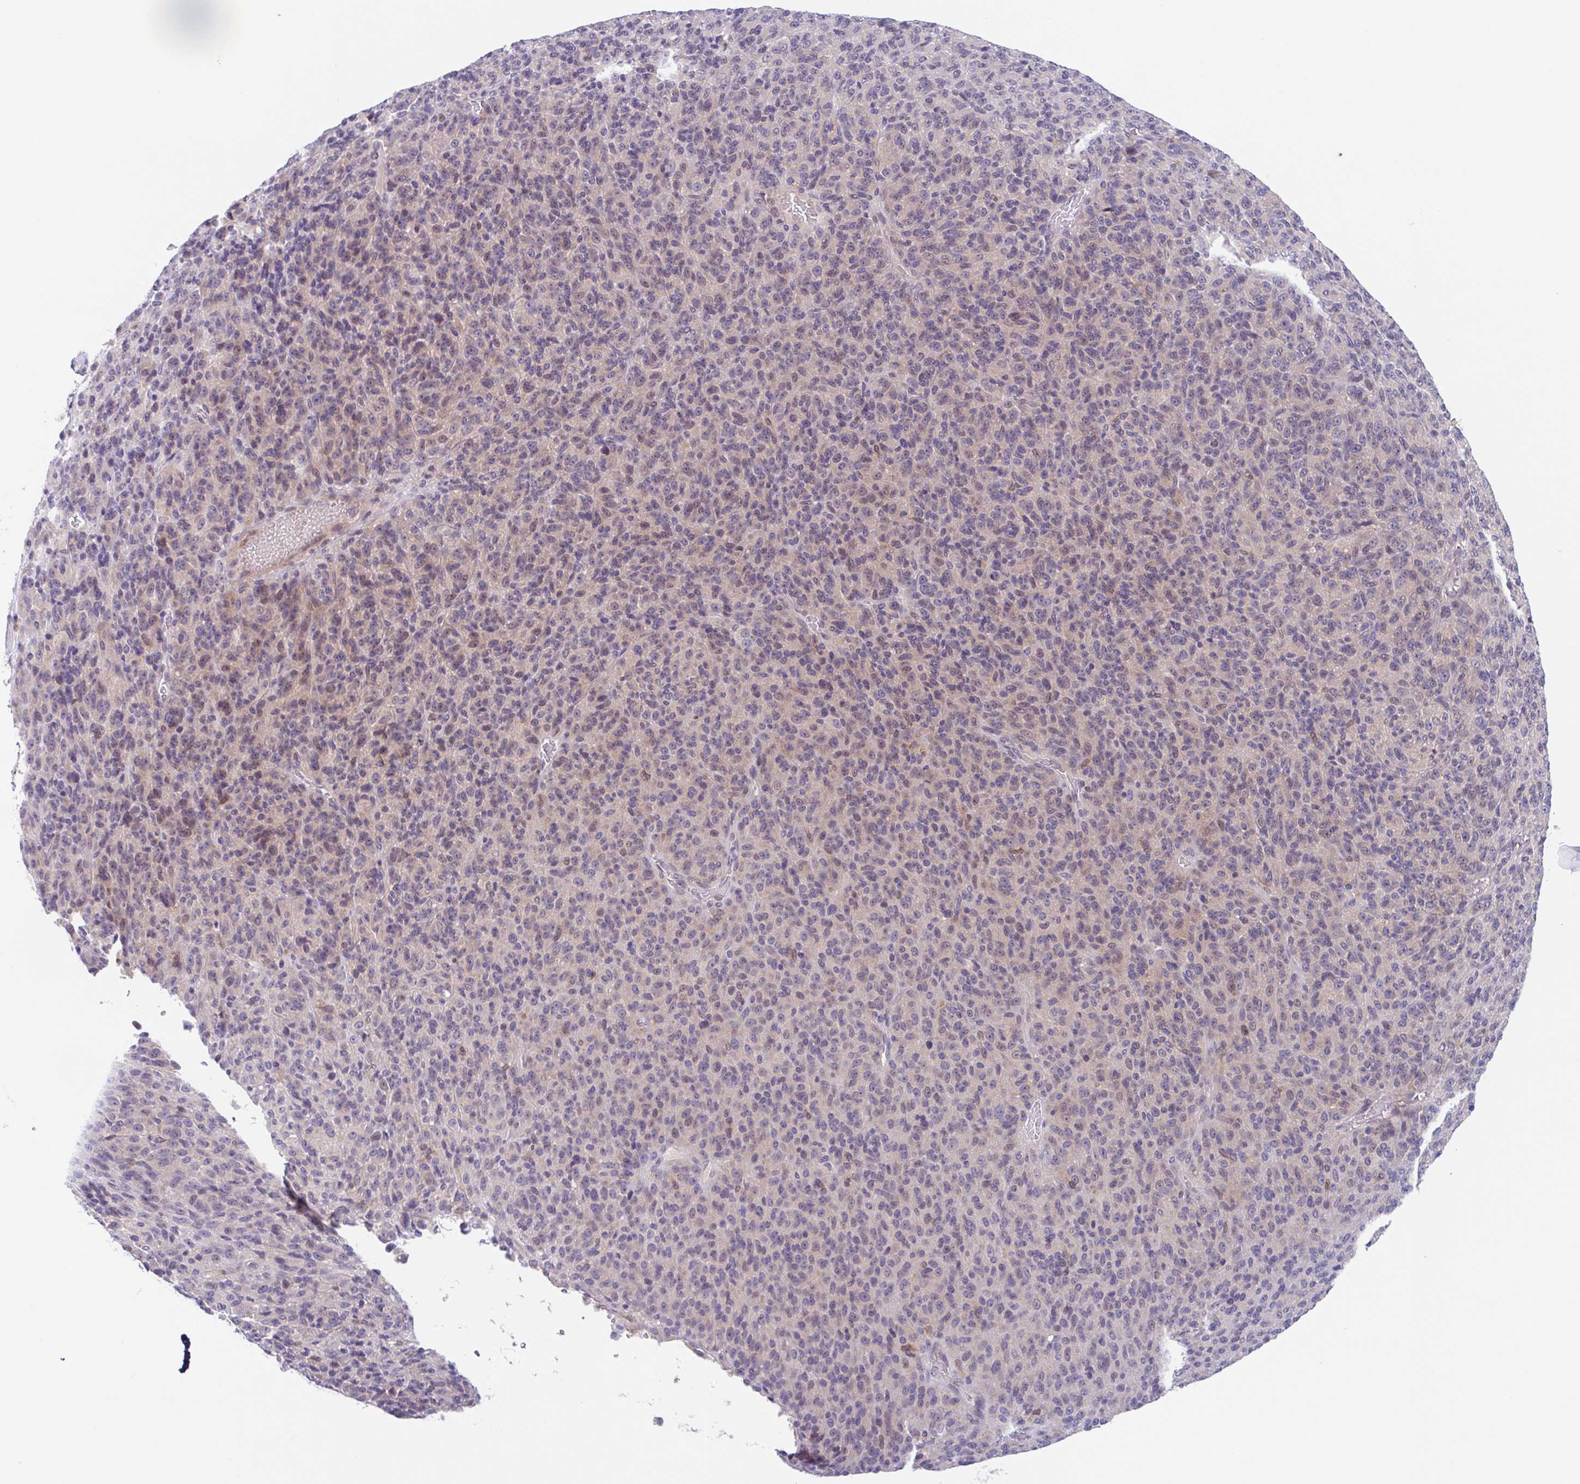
{"staining": {"intensity": "weak", "quantity": "25%-75%", "location": "cytoplasmic/membranous,nuclear"}, "tissue": "melanoma", "cell_type": "Tumor cells", "image_type": "cancer", "snomed": [{"axis": "morphology", "description": "Malignant melanoma, Metastatic site"}, {"axis": "topography", "description": "Brain"}], "caption": "Immunohistochemical staining of human melanoma shows low levels of weak cytoplasmic/membranous and nuclear positivity in approximately 25%-75% of tumor cells.", "gene": "TMEM86A", "patient": {"sex": "female", "age": 56}}